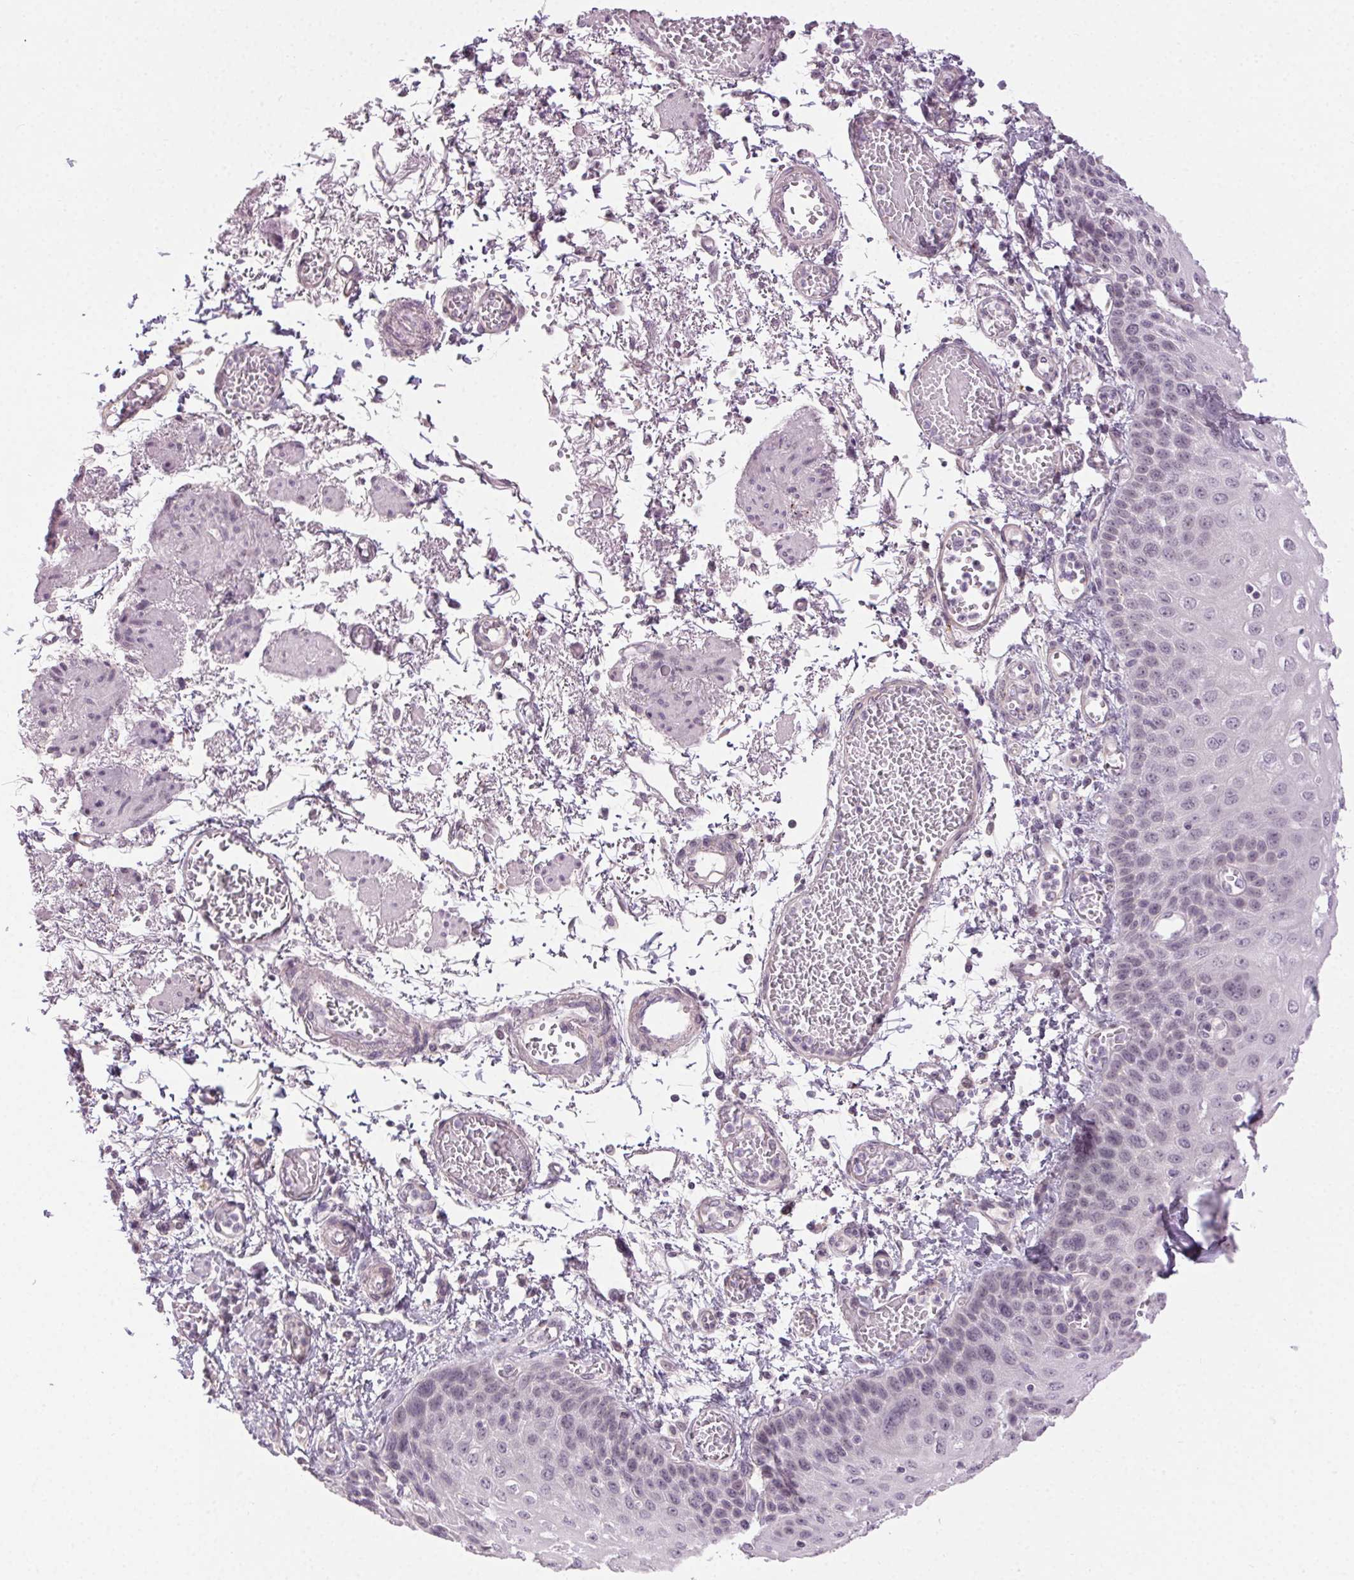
{"staining": {"intensity": "negative", "quantity": "none", "location": "none"}, "tissue": "esophagus", "cell_type": "Squamous epithelial cells", "image_type": "normal", "snomed": [{"axis": "morphology", "description": "Normal tissue, NOS"}, {"axis": "morphology", "description": "Adenocarcinoma, NOS"}, {"axis": "topography", "description": "Esophagus"}], "caption": "This is an IHC image of normal human esophagus. There is no staining in squamous epithelial cells.", "gene": "FAM168A", "patient": {"sex": "male", "age": 81}}